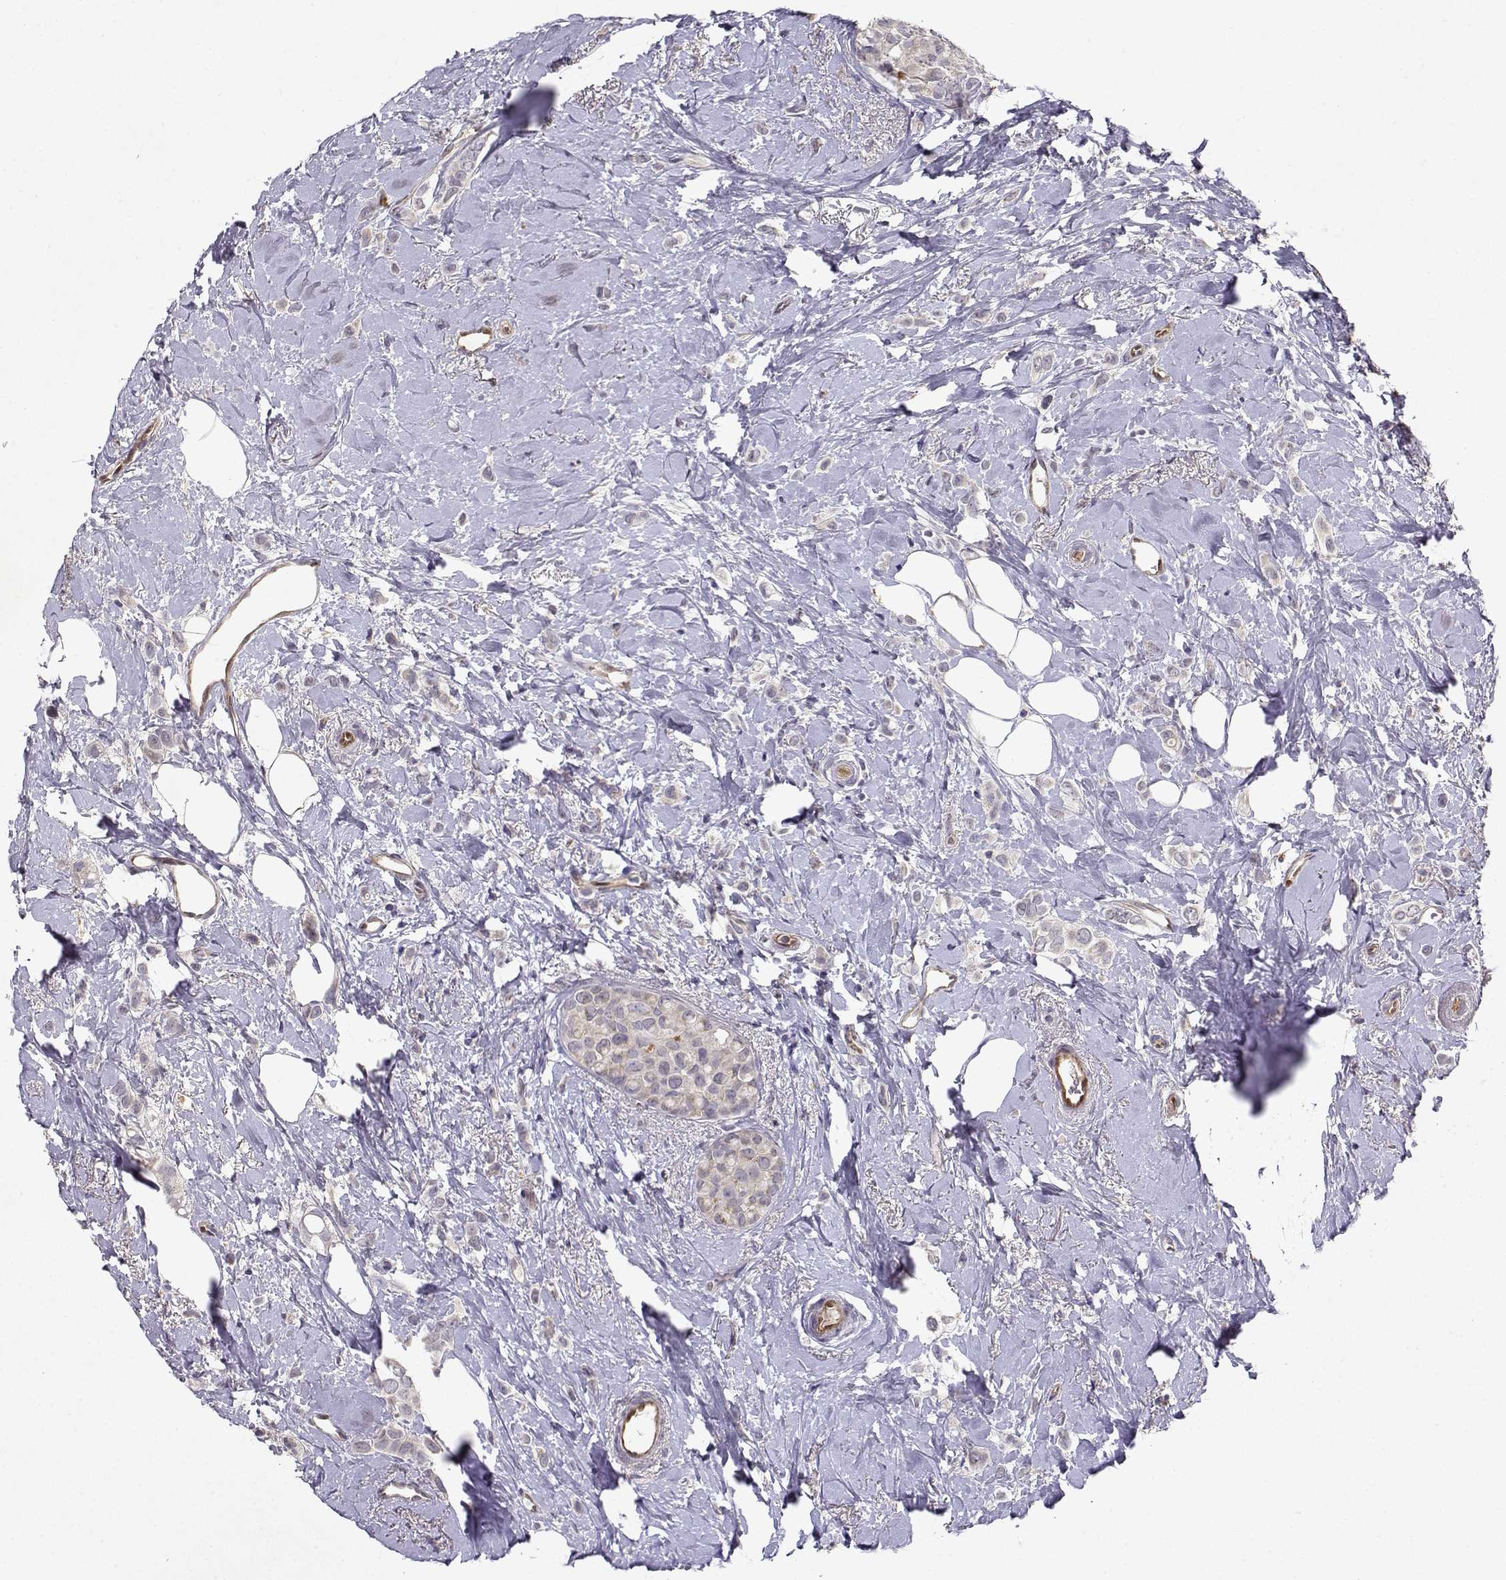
{"staining": {"intensity": "negative", "quantity": "none", "location": "none"}, "tissue": "breast cancer", "cell_type": "Tumor cells", "image_type": "cancer", "snomed": [{"axis": "morphology", "description": "Lobular carcinoma"}, {"axis": "topography", "description": "Breast"}], "caption": "Tumor cells are negative for protein expression in human breast cancer. The staining was performed using DAB to visualize the protein expression in brown, while the nuclei were stained in blue with hematoxylin (Magnification: 20x).", "gene": "BMX", "patient": {"sex": "female", "age": 66}}